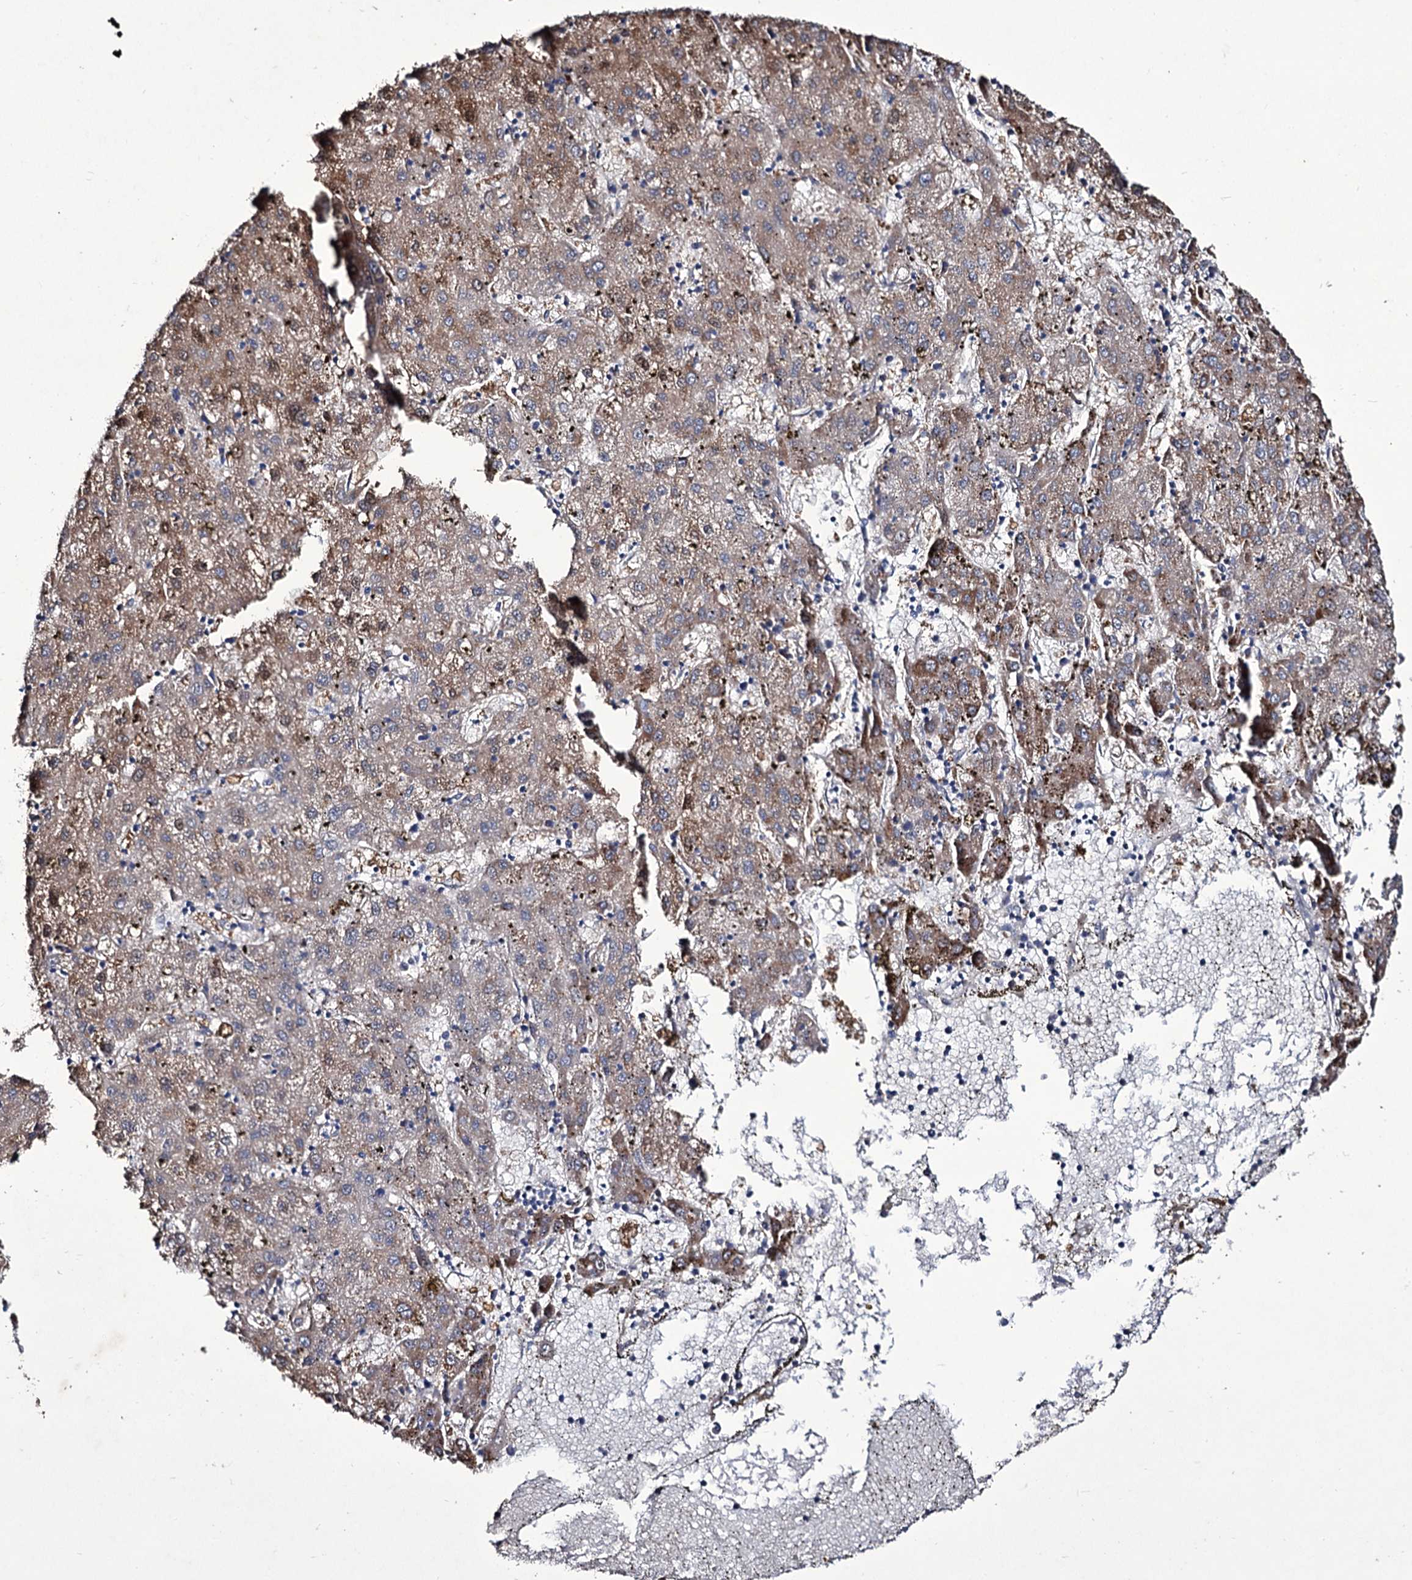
{"staining": {"intensity": "moderate", "quantity": "<25%", "location": "cytoplasmic/membranous"}, "tissue": "liver cancer", "cell_type": "Tumor cells", "image_type": "cancer", "snomed": [{"axis": "morphology", "description": "Carcinoma, Hepatocellular, NOS"}, {"axis": "topography", "description": "Liver"}], "caption": "Liver cancer (hepatocellular carcinoma) tissue reveals moderate cytoplasmic/membranous staining in about <25% of tumor cells (DAB (3,3'-diaminobenzidine) IHC, brown staining for protein, blue staining for nuclei).", "gene": "TUBGCP5", "patient": {"sex": "male", "age": 72}}